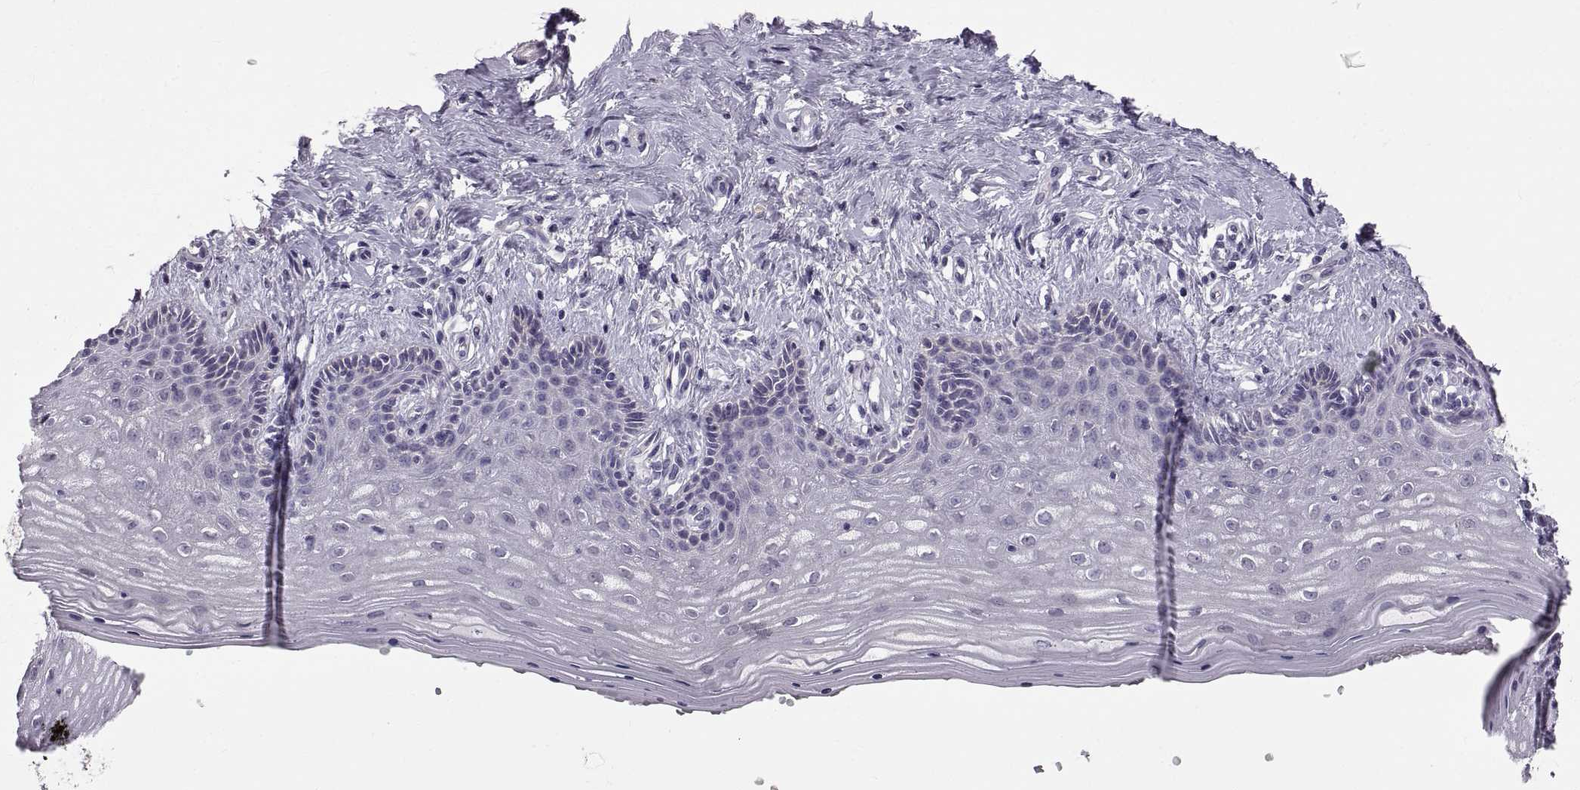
{"staining": {"intensity": "negative", "quantity": "none", "location": "none"}, "tissue": "vagina", "cell_type": "Squamous epithelial cells", "image_type": "normal", "snomed": [{"axis": "morphology", "description": "Normal tissue, NOS"}, {"axis": "topography", "description": "Vagina"}], "caption": "This is an IHC image of unremarkable vagina. There is no staining in squamous epithelial cells.", "gene": "WFDC8", "patient": {"sex": "female", "age": 45}}